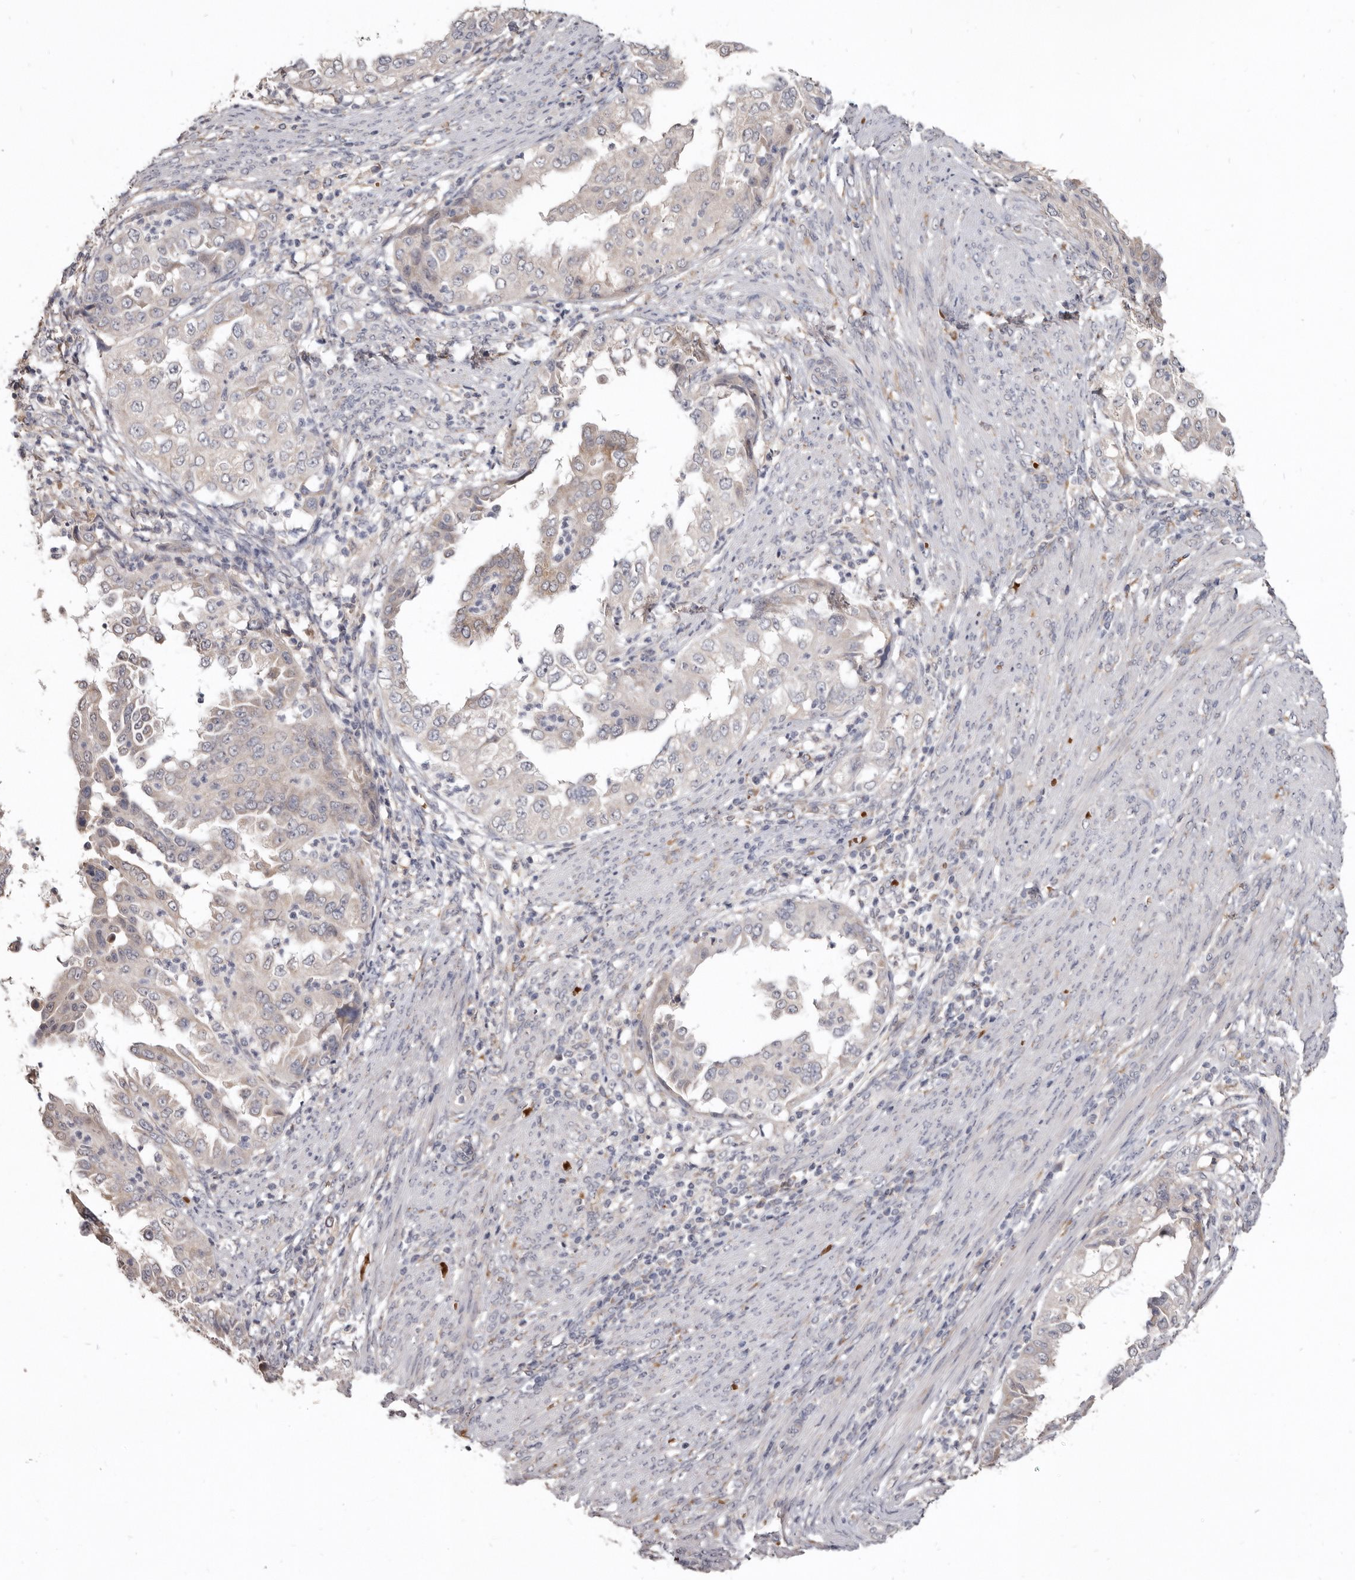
{"staining": {"intensity": "negative", "quantity": "none", "location": "none"}, "tissue": "endometrial cancer", "cell_type": "Tumor cells", "image_type": "cancer", "snomed": [{"axis": "morphology", "description": "Adenocarcinoma, NOS"}, {"axis": "topography", "description": "Endometrium"}], "caption": "Immunohistochemistry (IHC) image of neoplastic tissue: endometrial cancer (adenocarcinoma) stained with DAB (3,3'-diaminobenzidine) exhibits no significant protein expression in tumor cells. (DAB (3,3'-diaminobenzidine) IHC, high magnification).", "gene": "NENF", "patient": {"sex": "female", "age": 85}}